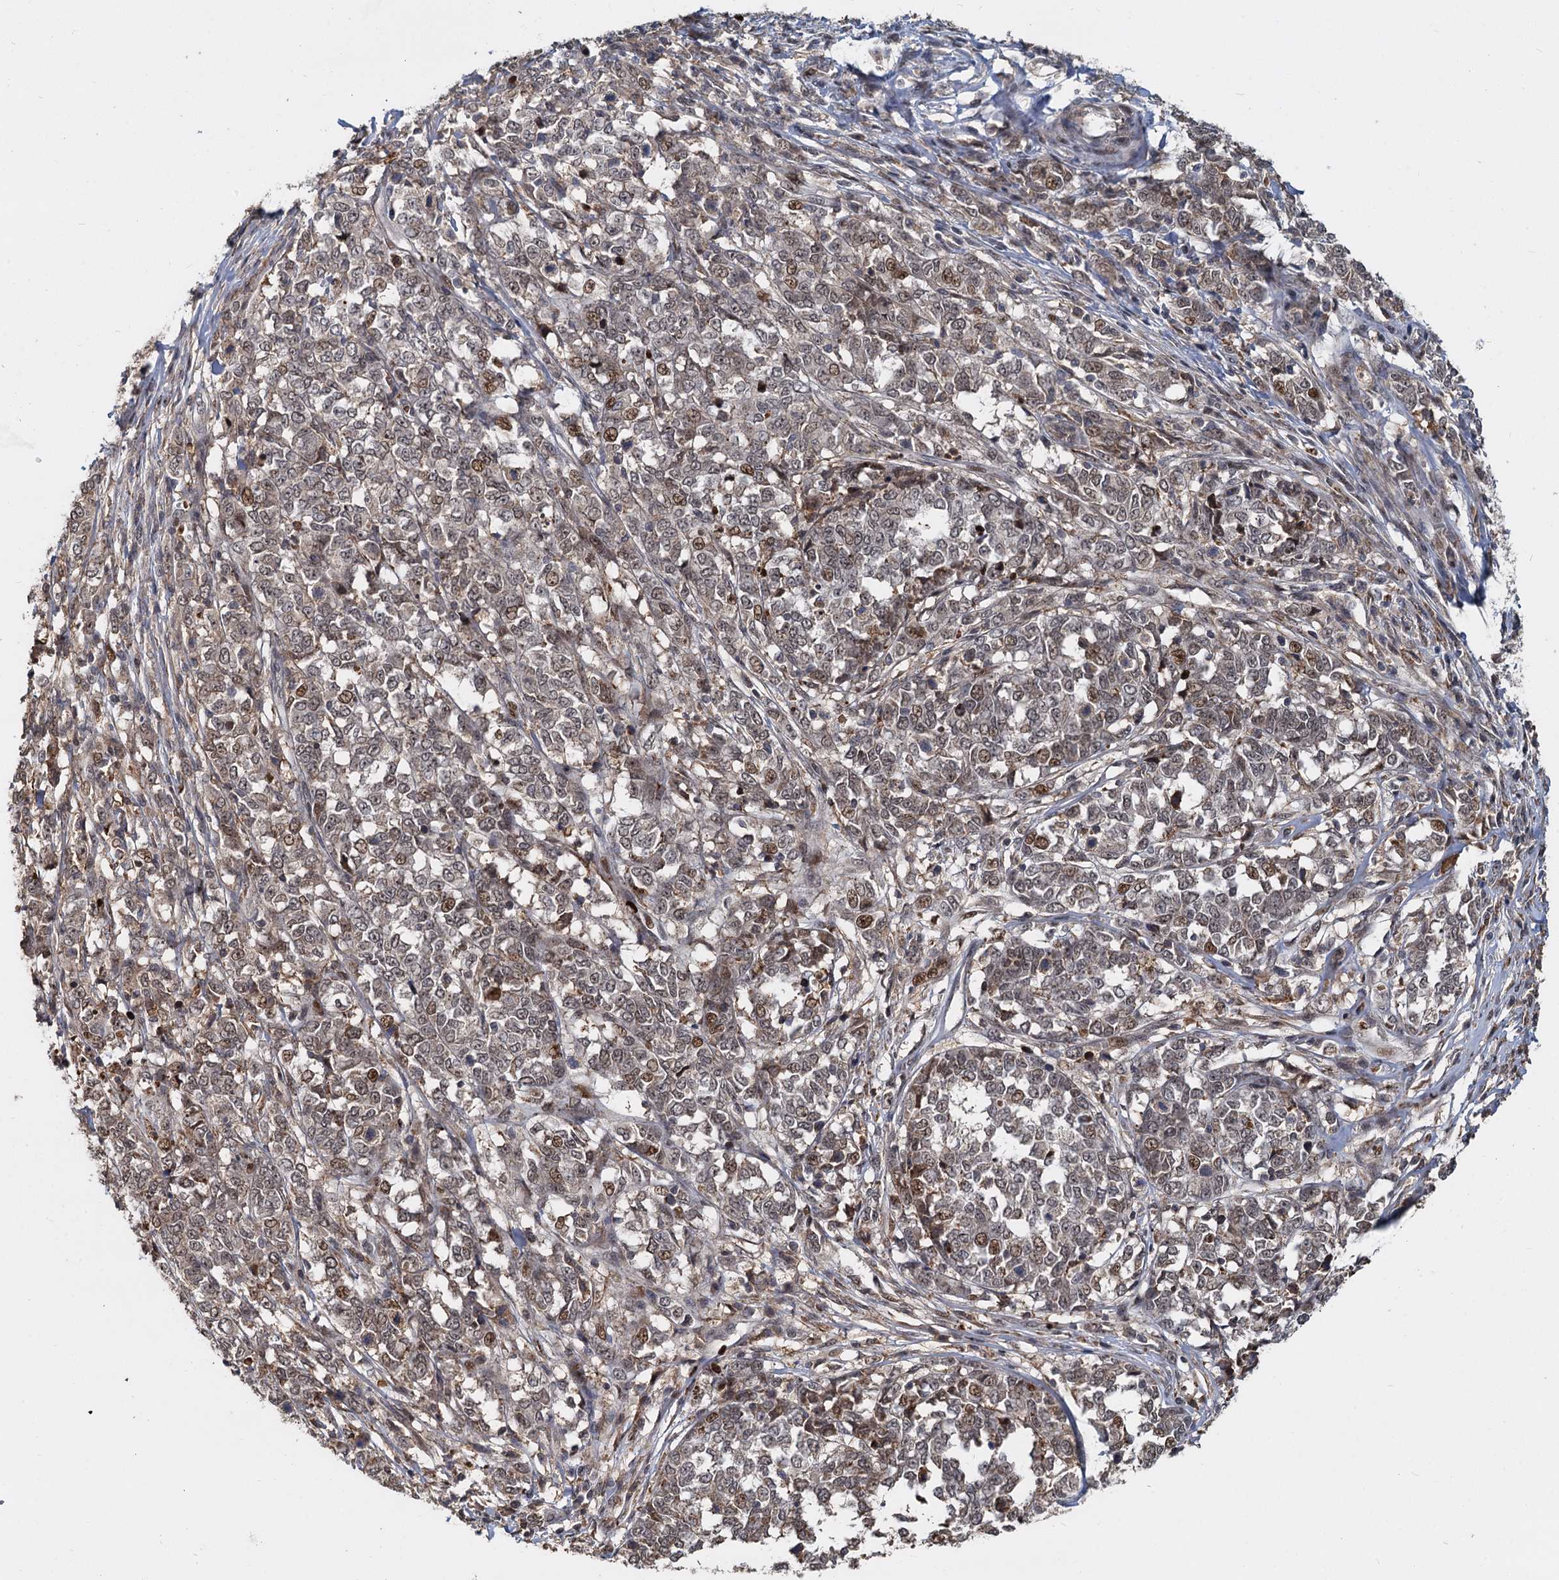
{"staining": {"intensity": "moderate", "quantity": "<25%", "location": "nuclear"}, "tissue": "melanoma", "cell_type": "Tumor cells", "image_type": "cancer", "snomed": [{"axis": "morphology", "description": "Malignant melanoma, NOS"}, {"axis": "topography", "description": "Skin"}], "caption": "Immunohistochemical staining of malignant melanoma exhibits low levels of moderate nuclear staining in approximately <25% of tumor cells. Nuclei are stained in blue.", "gene": "FANCI", "patient": {"sex": "female", "age": 72}}